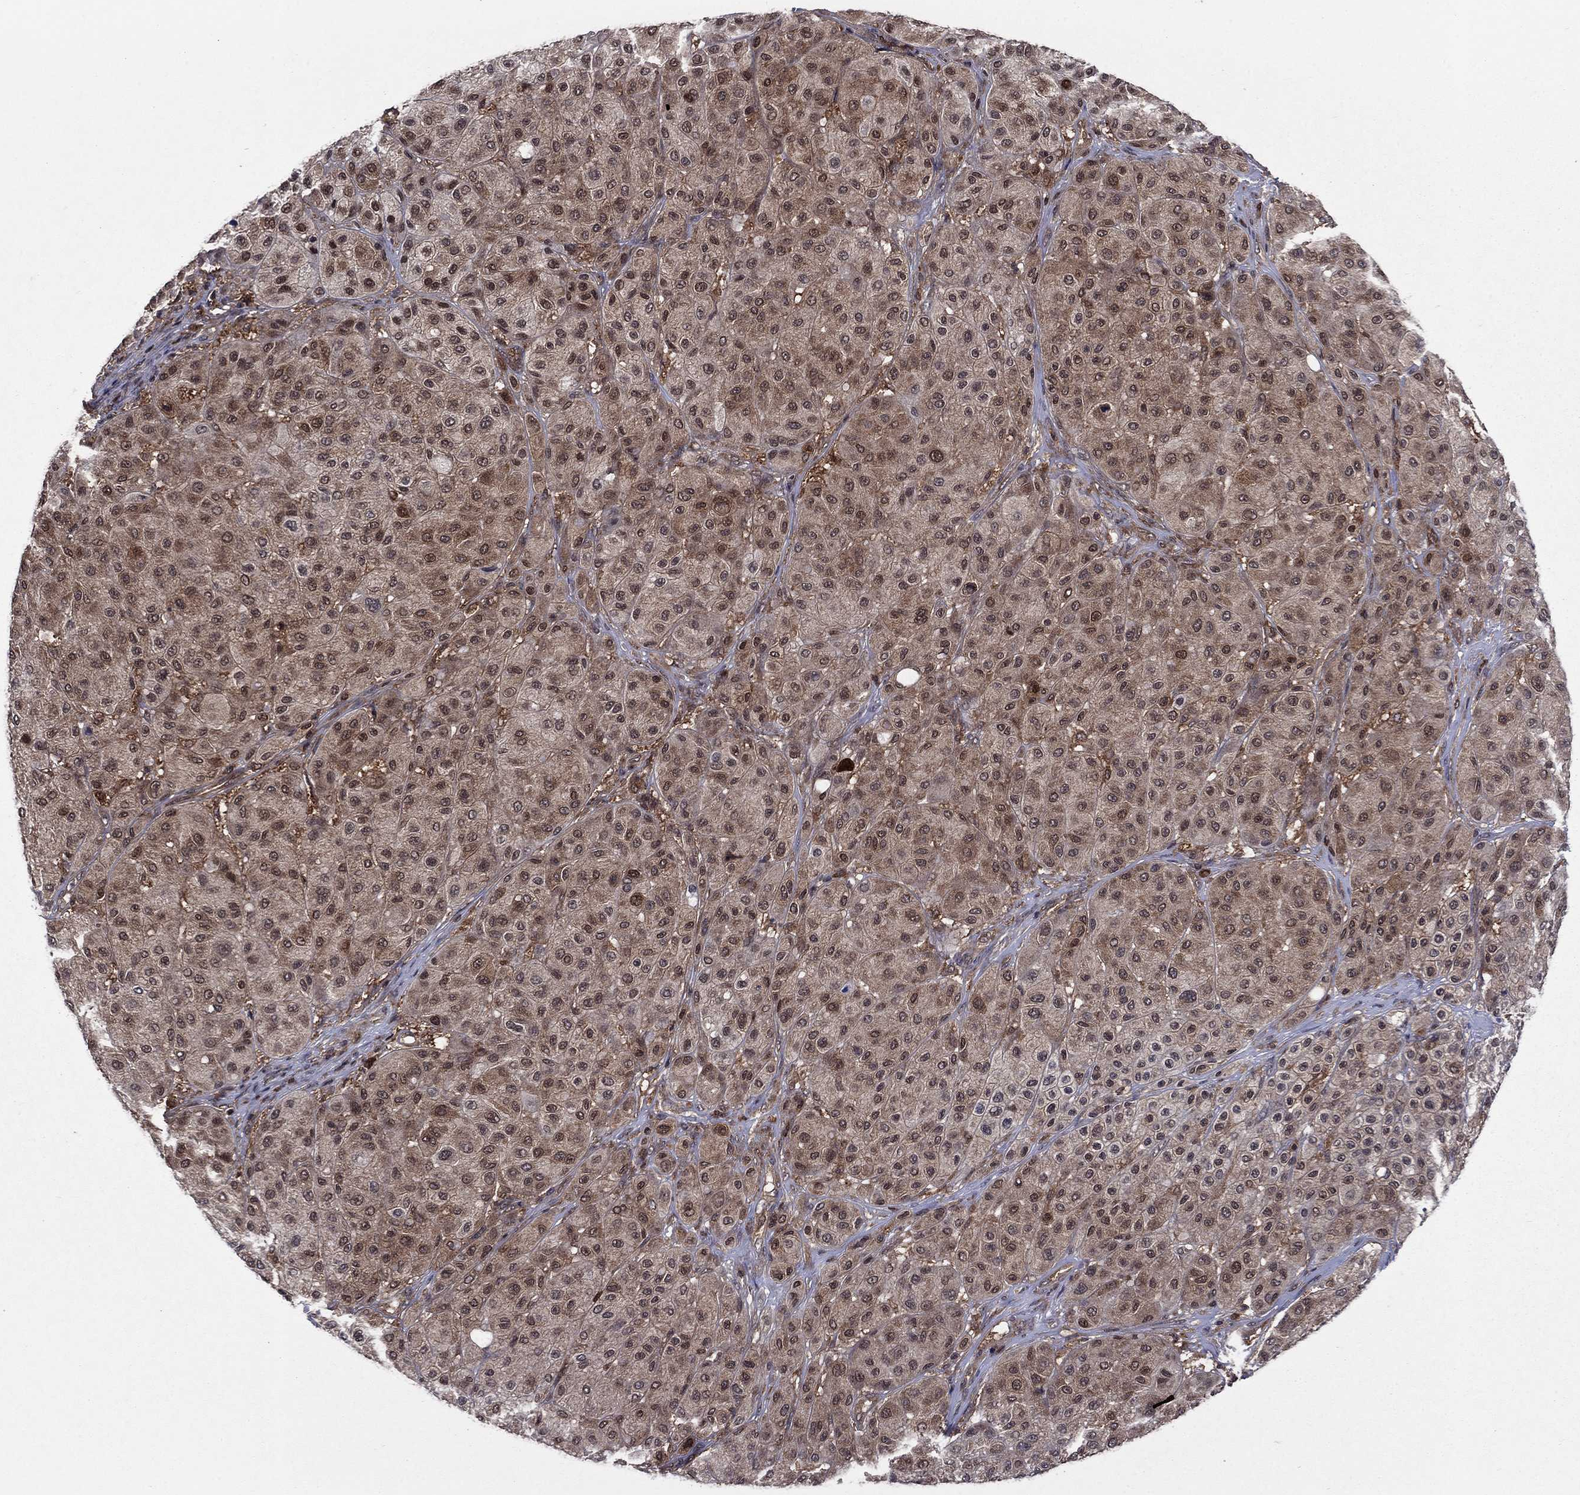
{"staining": {"intensity": "moderate", "quantity": ">75%", "location": "cytoplasmic/membranous"}, "tissue": "melanoma", "cell_type": "Tumor cells", "image_type": "cancer", "snomed": [{"axis": "morphology", "description": "Malignant melanoma, Metastatic site"}, {"axis": "topography", "description": "Smooth muscle"}], "caption": "About >75% of tumor cells in malignant melanoma (metastatic site) show moderate cytoplasmic/membranous protein positivity as visualized by brown immunohistochemical staining.", "gene": "CACYBP", "patient": {"sex": "male", "age": 41}}